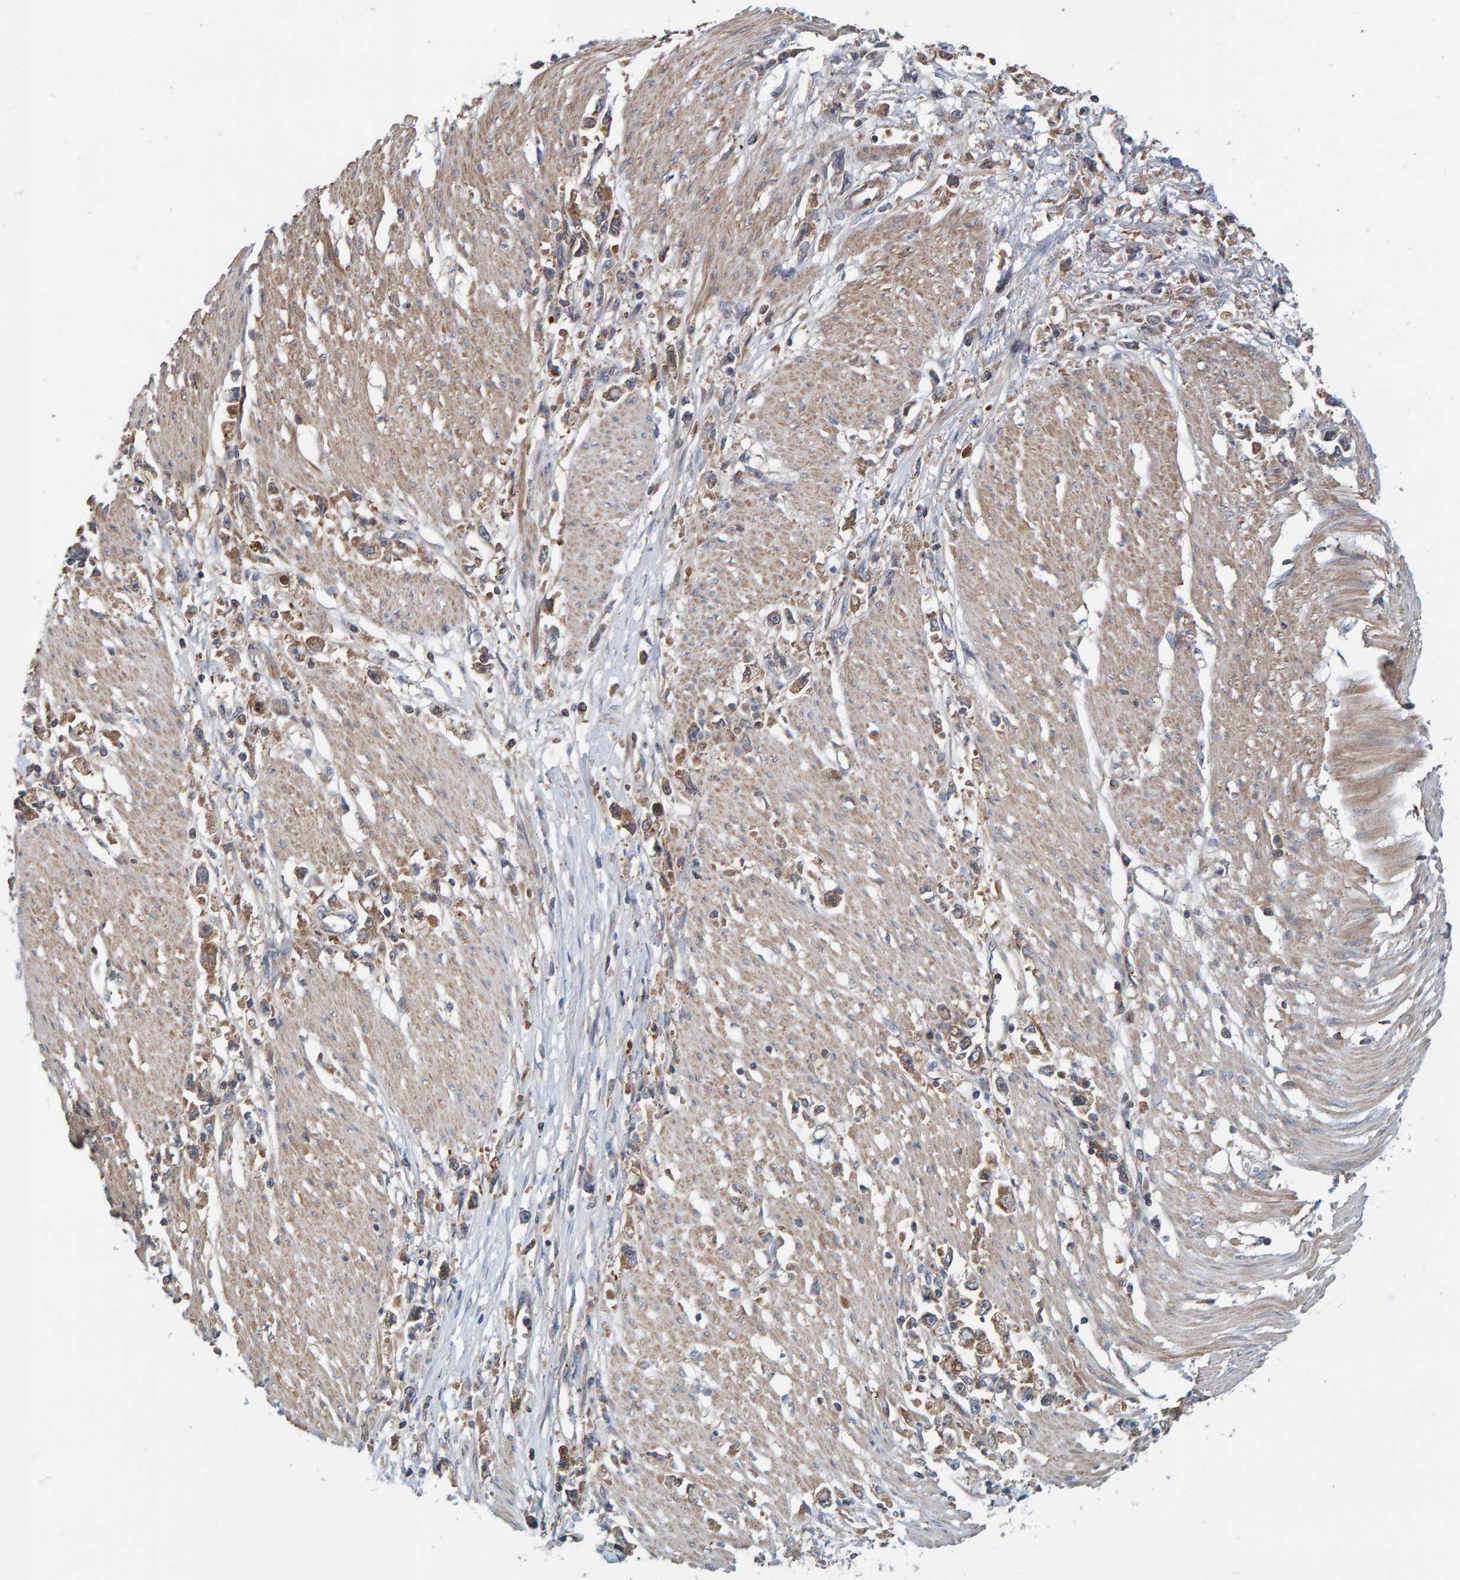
{"staining": {"intensity": "moderate", "quantity": ">75%", "location": "cytoplasmic/membranous"}, "tissue": "stomach cancer", "cell_type": "Tumor cells", "image_type": "cancer", "snomed": [{"axis": "morphology", "description": "Adenocarcinoma, NOS"}, {"axis": "topography", "description": "Stomach"}], "caption": "Tumor cells show medium levels of moderate cytoplasmic/membranous expression in approximately >75% of cells in human stomach cancer. The protein is stained brown, and the nuclei are stained in blue (DAB (3,3'-diaminobenzidine) IHC with brightfield microscopy, high magnification).", "gene": "KIAA0753", "patient": {"sex": "female", "age": 59}}